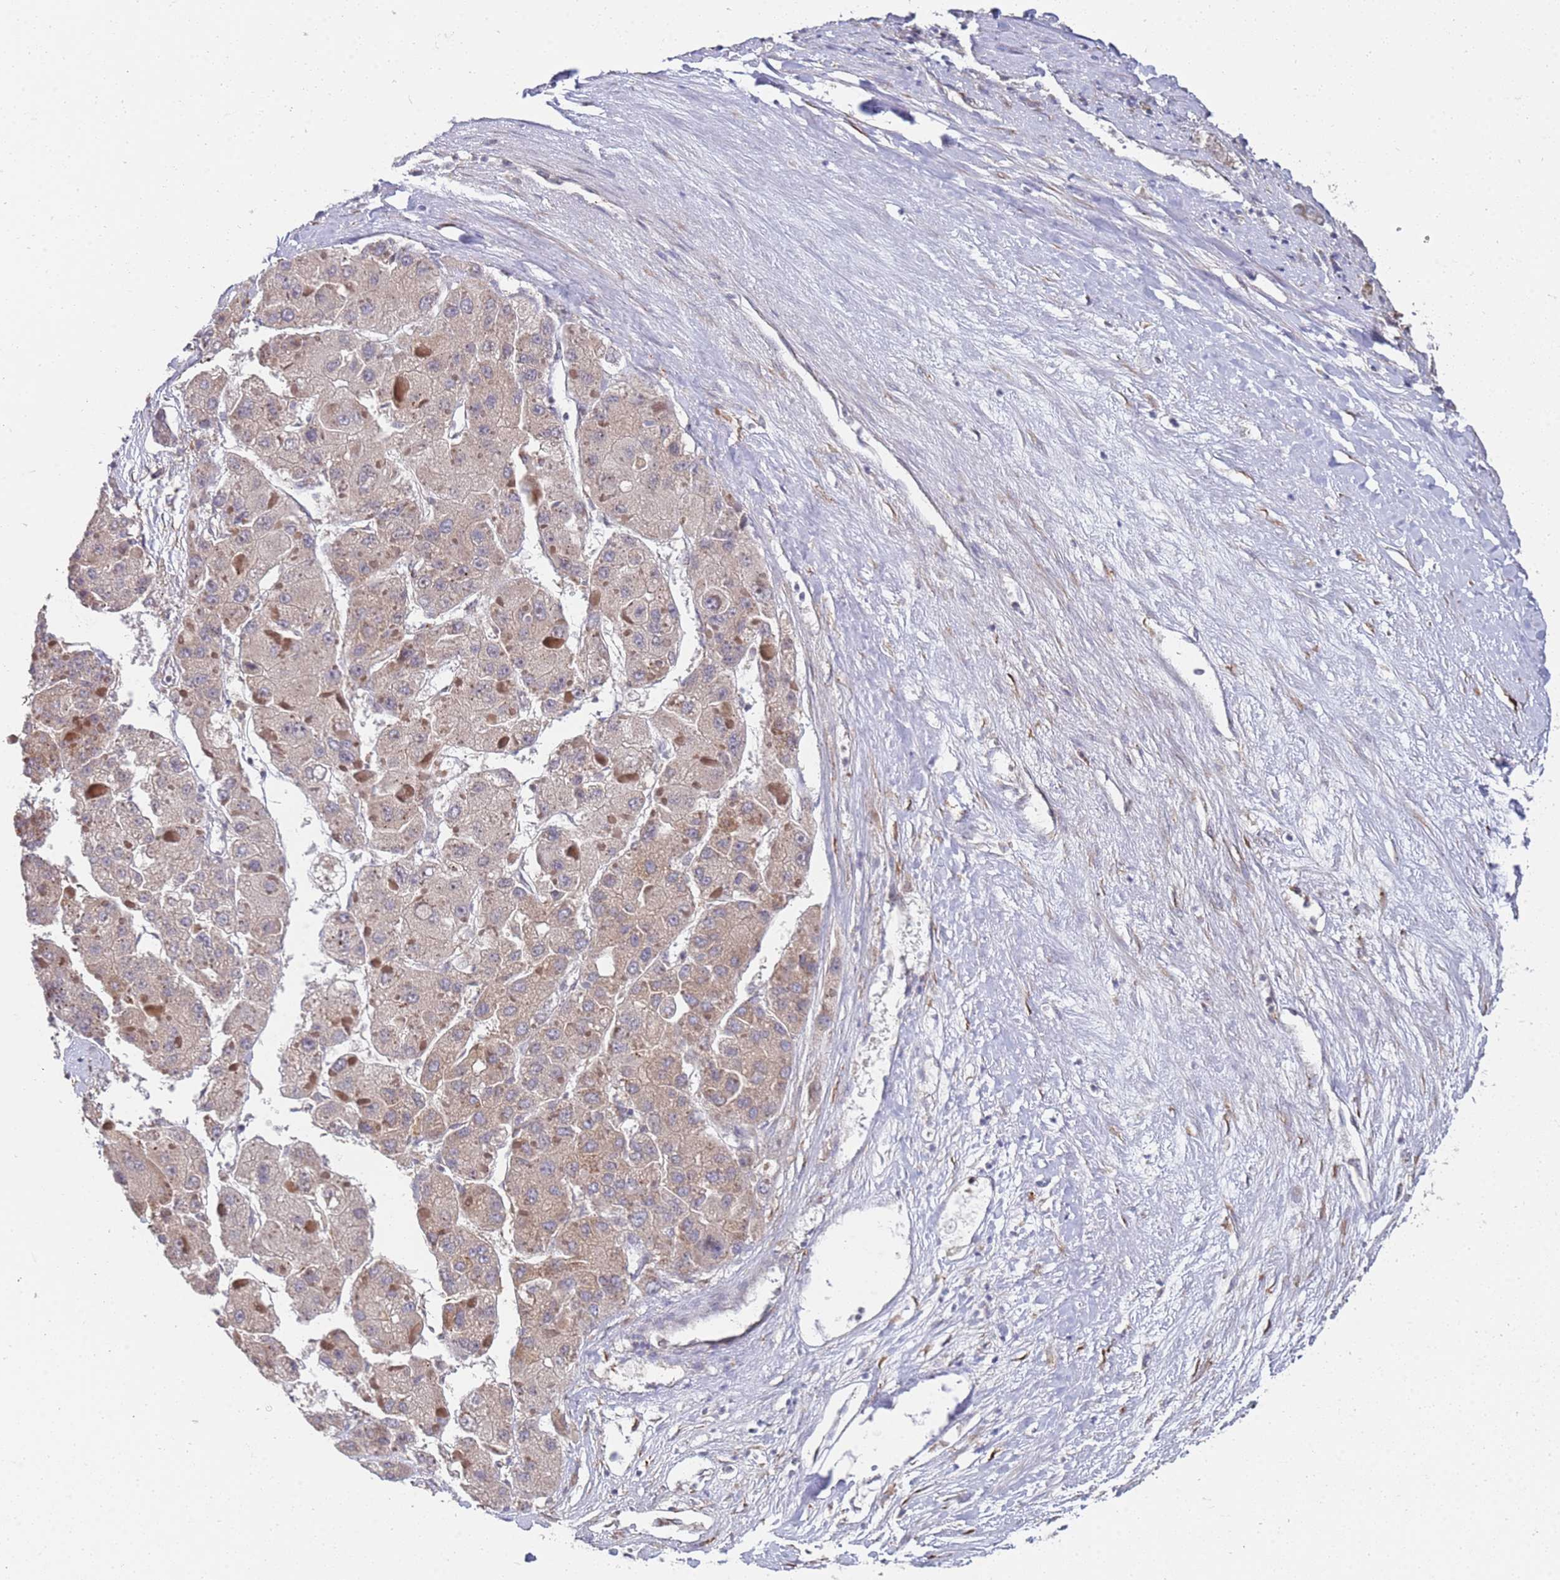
{"staining": {"intensity": "weak", "quantity": "25%-75%", "location": "cytoplasmic/membranous"}, "tissue": "liver cancer", "cell_type": "Tumor cells", "image_type": "cancer", "snomed": [{"axis": "morphology", "description": "Carcinoma, Hepatocellular, NOS"}, {"axis": "topography", "description": "Liver"}], "caption": "High-magnification brightfield microscopy of liver cancer stained with DAB (brown) and counterstained with hematoxylin (blue). tumor cells exhibit weak cytoplasmic/membranous expression is identified in approximately25%-75% of cells.", "gene": "VRK2", "patient": {"sex": "female", "age": 73}}